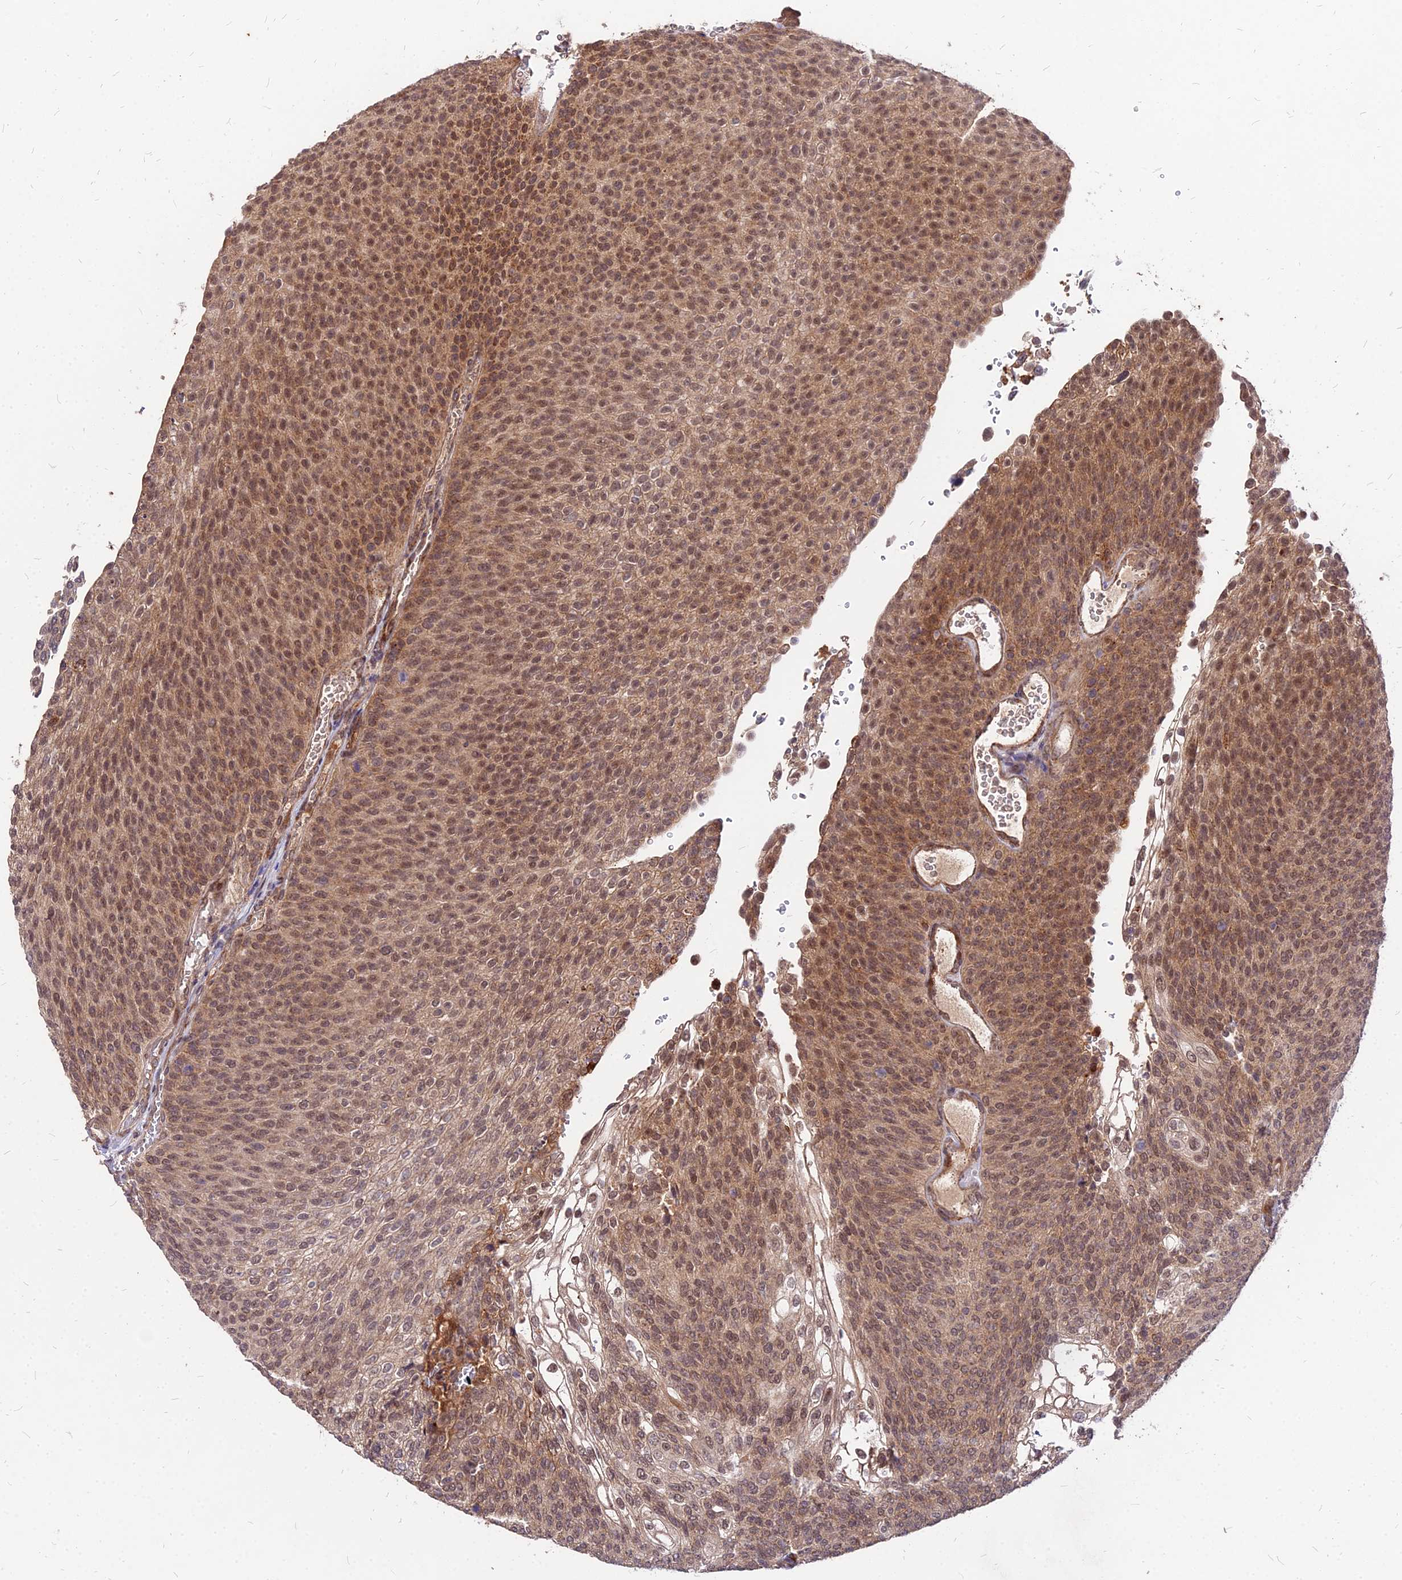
{"staining": {"intensity": "moderate", "quantity": ">75%", "location": "cytoplasmic/membranous,nuclear"}, "tissue": "urothelial cancer", "cell_type": "Tumor cells", "image_type": "cancer", "snomed": [{"axis": "morphology", "description": "Urothelial carcinoma, High grade"}, {"axis": "topography", "description": "Urinary bladder"}], "caption": "Immunohistochemistry (IHC) photomicrograph of neoplastic tissue: urothelial cancer stained using IHC reveals medium levels of moderate protein expression localized specifically in the cytoplasmic/membranous and nuclear of tumor cells, appearing as a cytoplasmic/membranous and nuclear brown color.", "gene": "APBA3", "patient": {"sex": "female", "age": 79}}